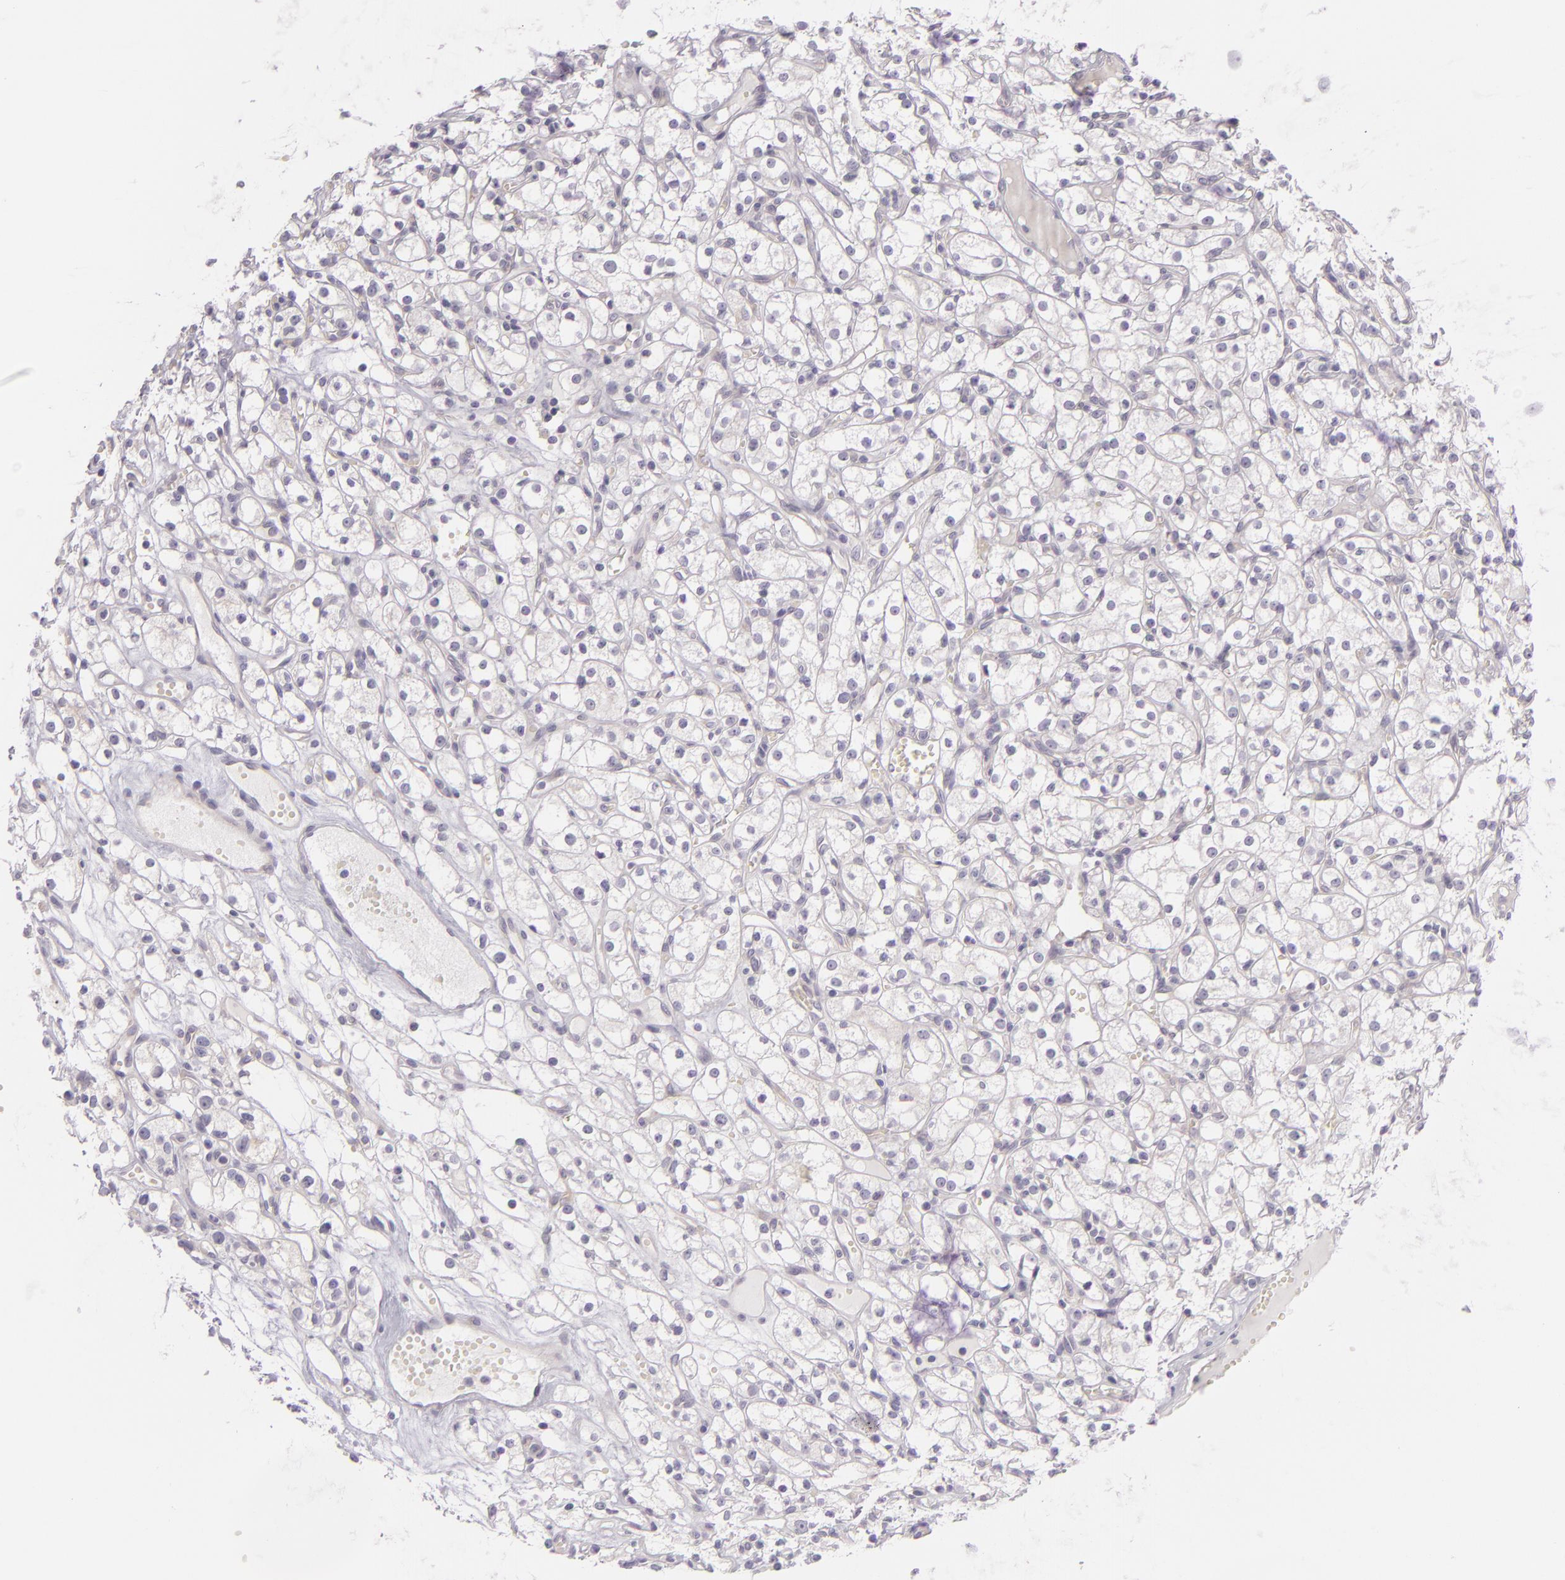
{"staining": {"intensity": "negative", "quantity": "none", "location": "none"}, "tissue": "renal cancer", "cell_type": "Tumor cells", "image_type": "cancer", "snomed": [{"axis": "morphology", "description": "Adenocarcinoma, NOS"}, {"axis": "topography", "description": "Kidney"}], "caption": "DAB immunohistochemical staining of human adenocarcinoma (renal) exhibits no significant expression in tumor cells.", "gene": "ZC3H7B", "patient": {"sex": "male", "age": 61}}